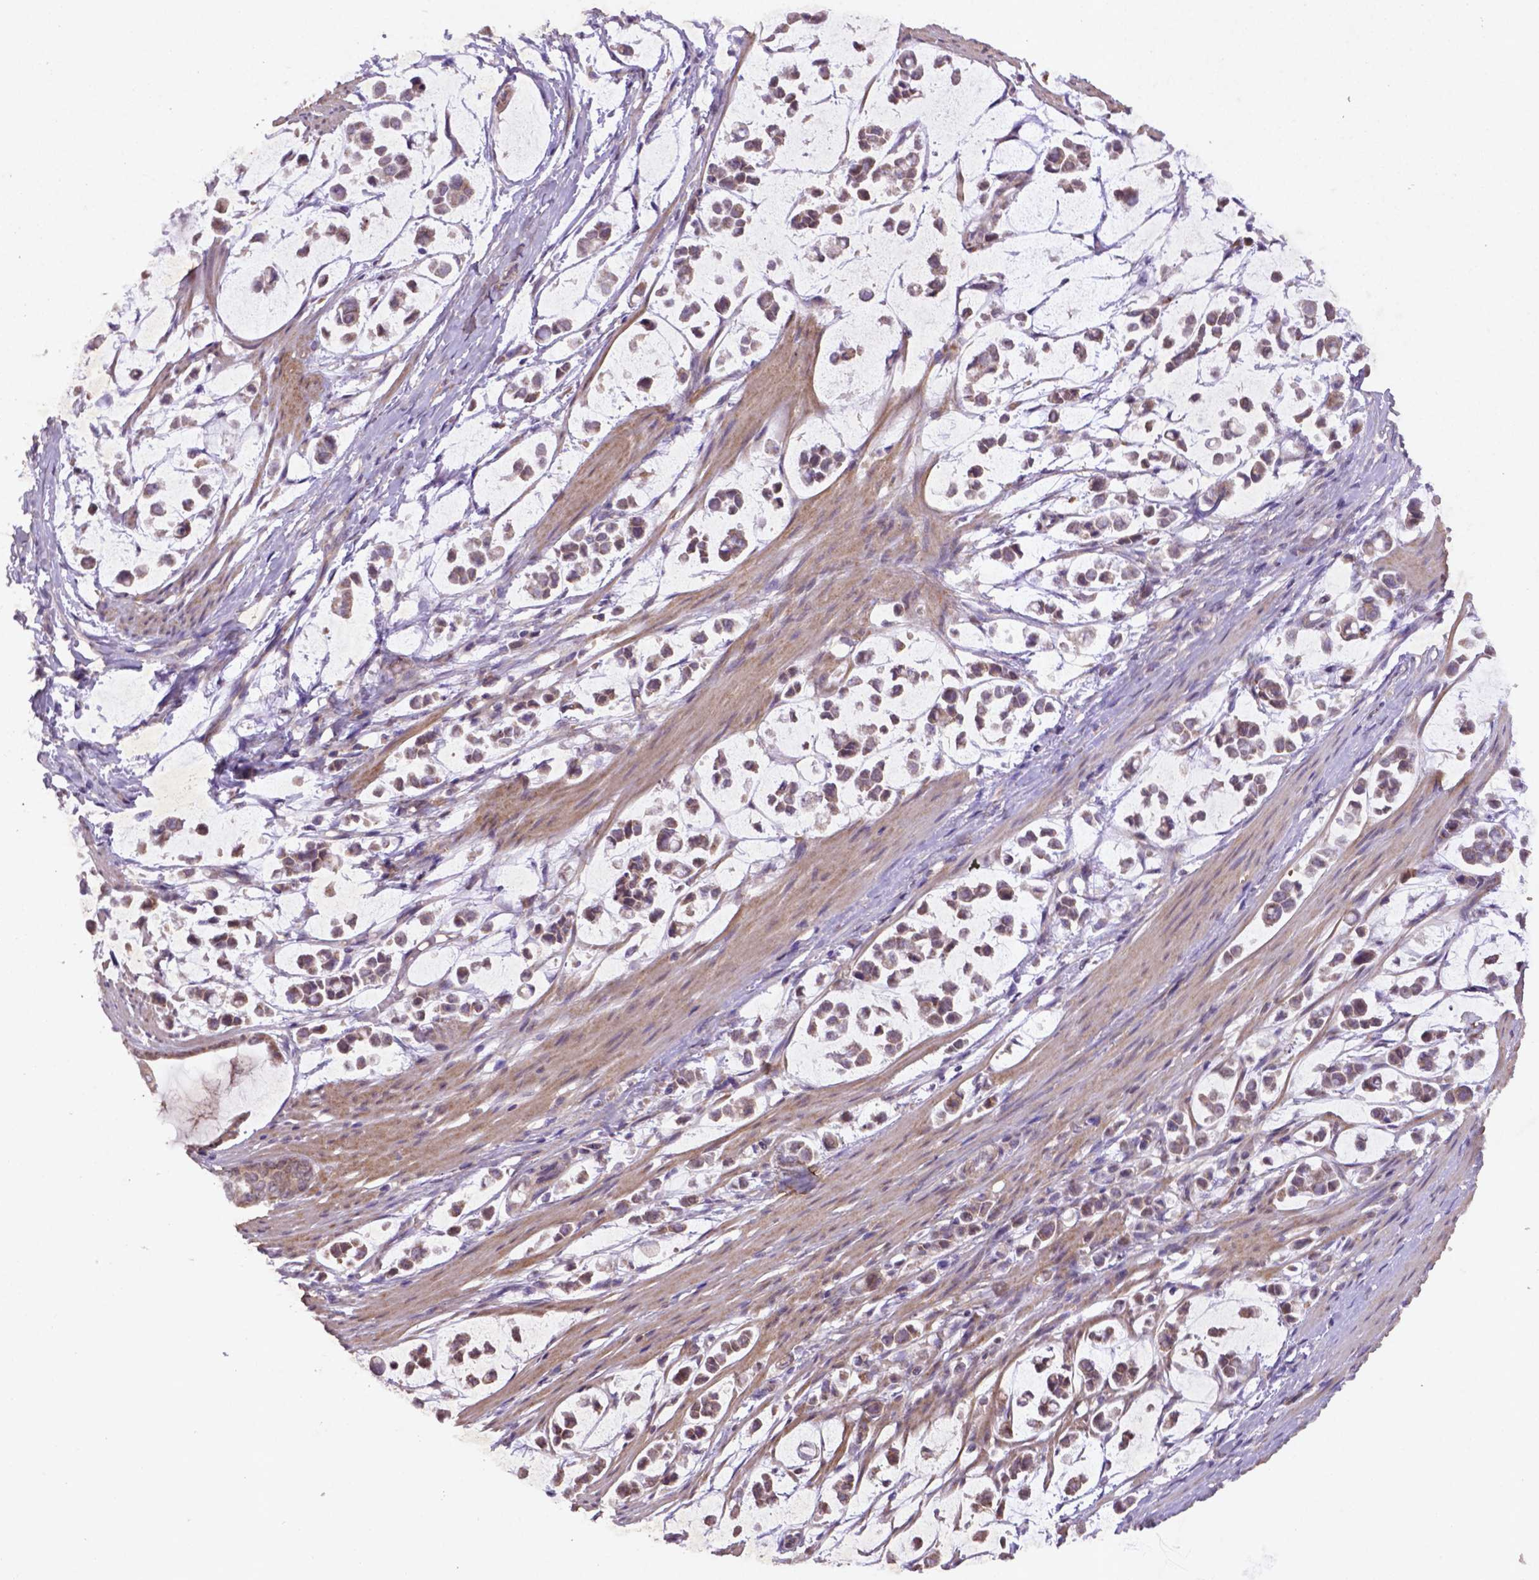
{"staining": {"intensity": "weak", "quantity": "25%-75%", "location": "cytoplasmic/membranous,nuclear"}, "tissue": "stomach cancer", "cell_type": "Tumor cells", "image_type": "cancer", "snomed": [{"axis": "morphology", "description": "Adenocarcinoma, NOS"}, {"axis": "topography", "description": "Stomach"}], "caption": "Adenocarcinoma (stomach) stained with DAB IHC demonstrates low levels of weak cytoplasmic/membranous and nuclear staining in approximately 25%-75% of tumor cells.", "gene": "NIPAL2", "patient": {"sex": "male", "age": 82}}